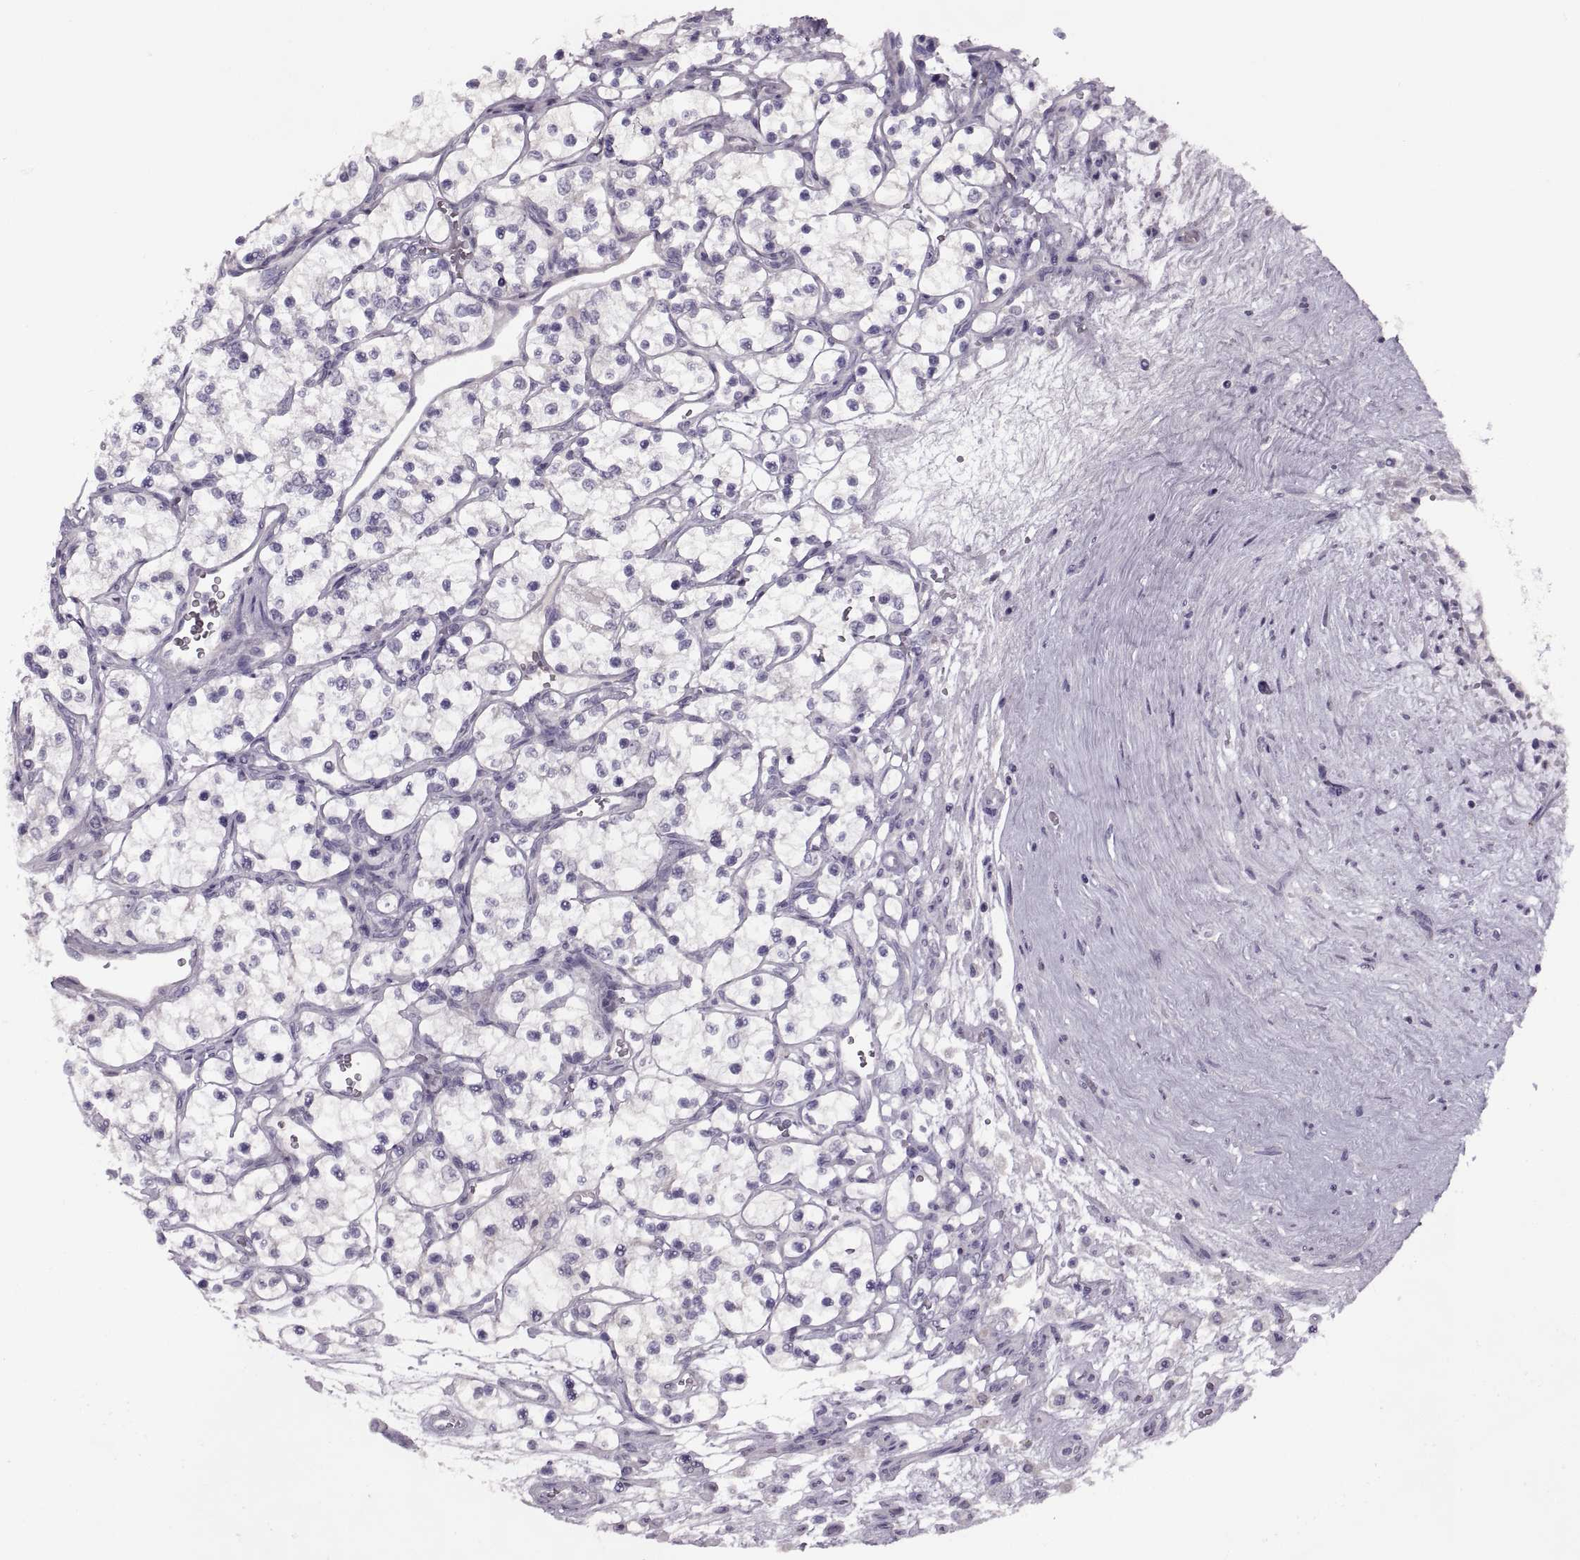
{"staining": {"intensity": "negative", "quantity": "none", "location": "none"}, "tissue": "renal cancer", "cell_type": "Tumor cells", "image_type": "cancer", "snomed": [{"axis": "morphology", "description": "Adenocarcinoma, NOS"}, {"axis": "topography", "description": "Kidney"}], "caption": "There is no significant positivity in tumor cells of renal cancer.", "gene": "RSPH6A", "patient": {"sex": "female", "age": 69}}